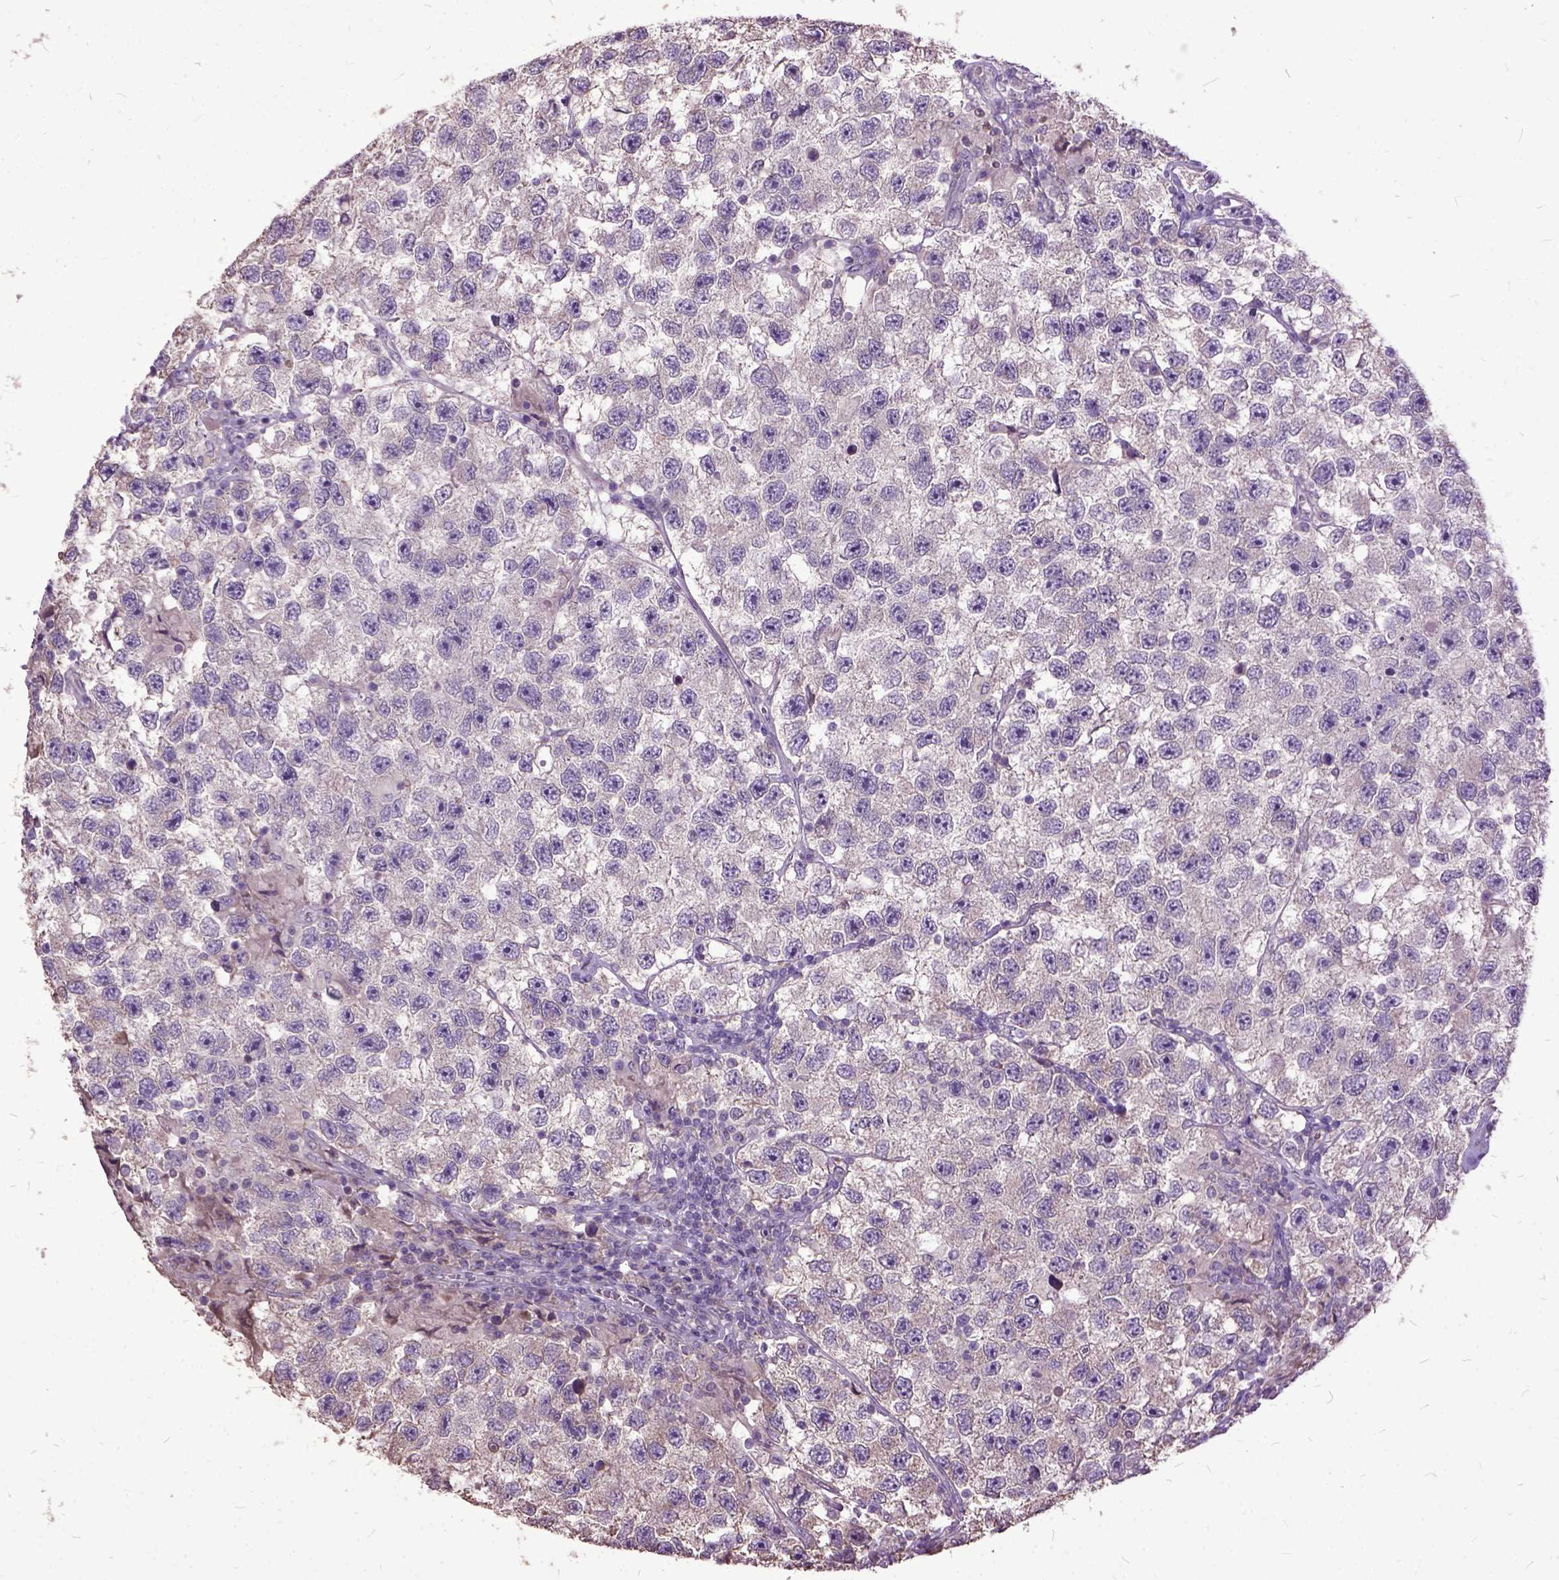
{"staining": {"intensity": "weak", "quantity": "25%-75%", "location": "cytoplasmic/membranous"}, "tissue": "testis cancer", "cell_type": "Tumor cells", "image_type": "cancer", "snomed": [{"axis": "morphology", "description": "Seminoma, NOS"}, {"axis": "topography", "description": "Testis"}], "caption": "High-power microscopy captured an immunohistochemistry image of seminoma (testis), revealing weak cytoplasmic/membranous positivity in about 25%-75% of tumor cells.", "gene": "AREG", "patient": {"sex": "male", "age": 26}}